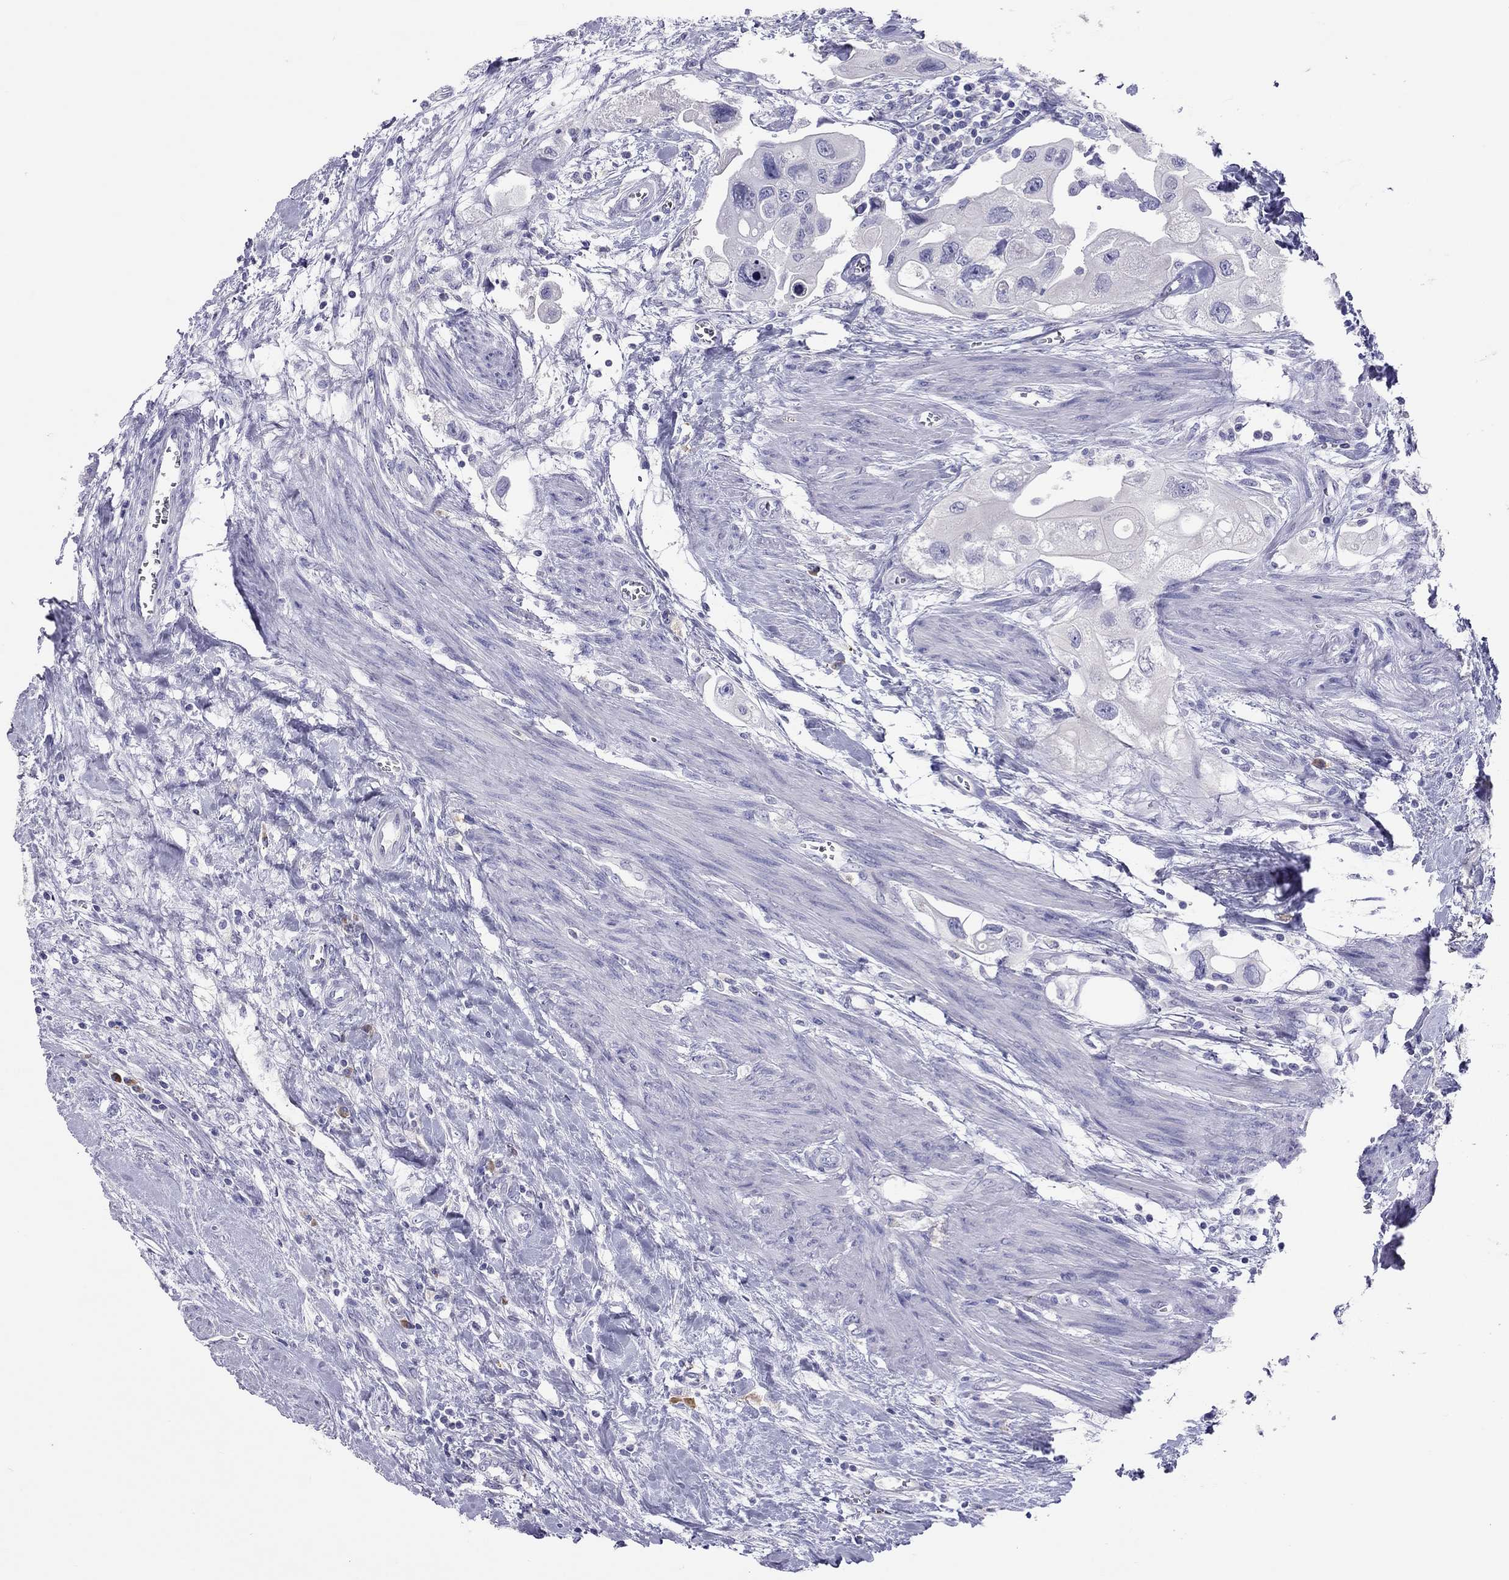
{"staining": {"intensity": "negative", "quantity": "none", "location": "none"}, "tissue": "urothelial cancer", "cell_type": "Tumor cells", "image_type": "cancer", "snomed": [{"axis": "morphology", "description": "Urothelial carcinoma, High grade"}, {"axis": "topography", "description": "Urinary bladder"}], "caption": "IHC histopathology image of neoplastic tissue: high-grade urothelial carcinoma stained with DAB reveals no significant protein expression in tumor cells. (Immunohistochemistry, brightfield microscopy, high magnification).", "gene": "CALHM1", "patient": {"sex": "male", "age": 59}}